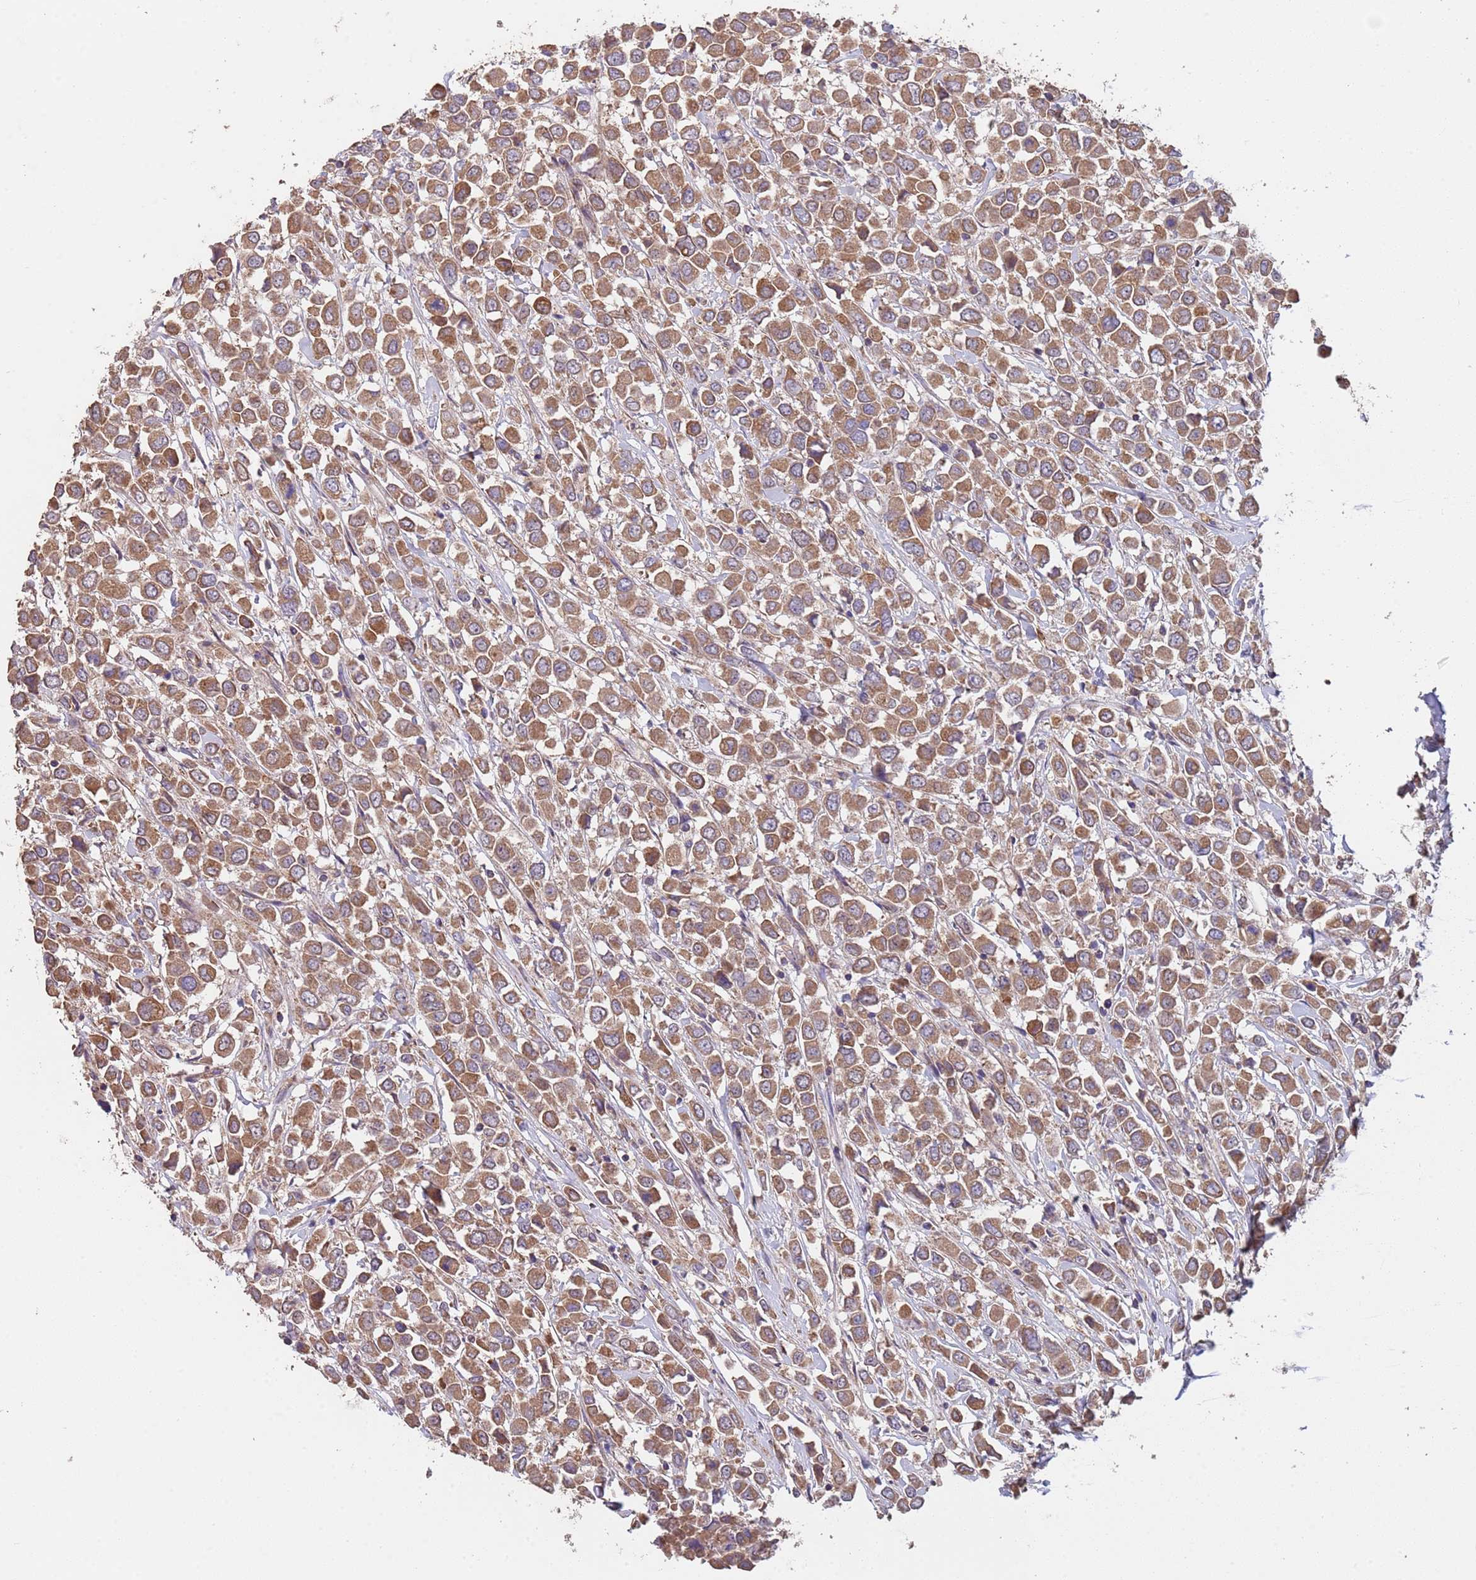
{"staining": {"intensity": "moderate", "quantity": ">75%", "location": "cytoplasmic/membranous"}, "tissue": "breast cancer", "cell_type": "Tumor cells", "image_type": "cancer", "snomed": [{"axis": "morphology", "description": "Duct carcinoma"}, {"axis": "topography", "description": "Breast"}], "caption": "There is medium levels of moderate cytoplasmic/membranous expression in tumor cells of intraductal carcinoma (breast), as demonstrated by immunohistochemical staining (brown color).", "gene": "EEF1AKMT1", "patient": {"sex": "female", "age": 61}}